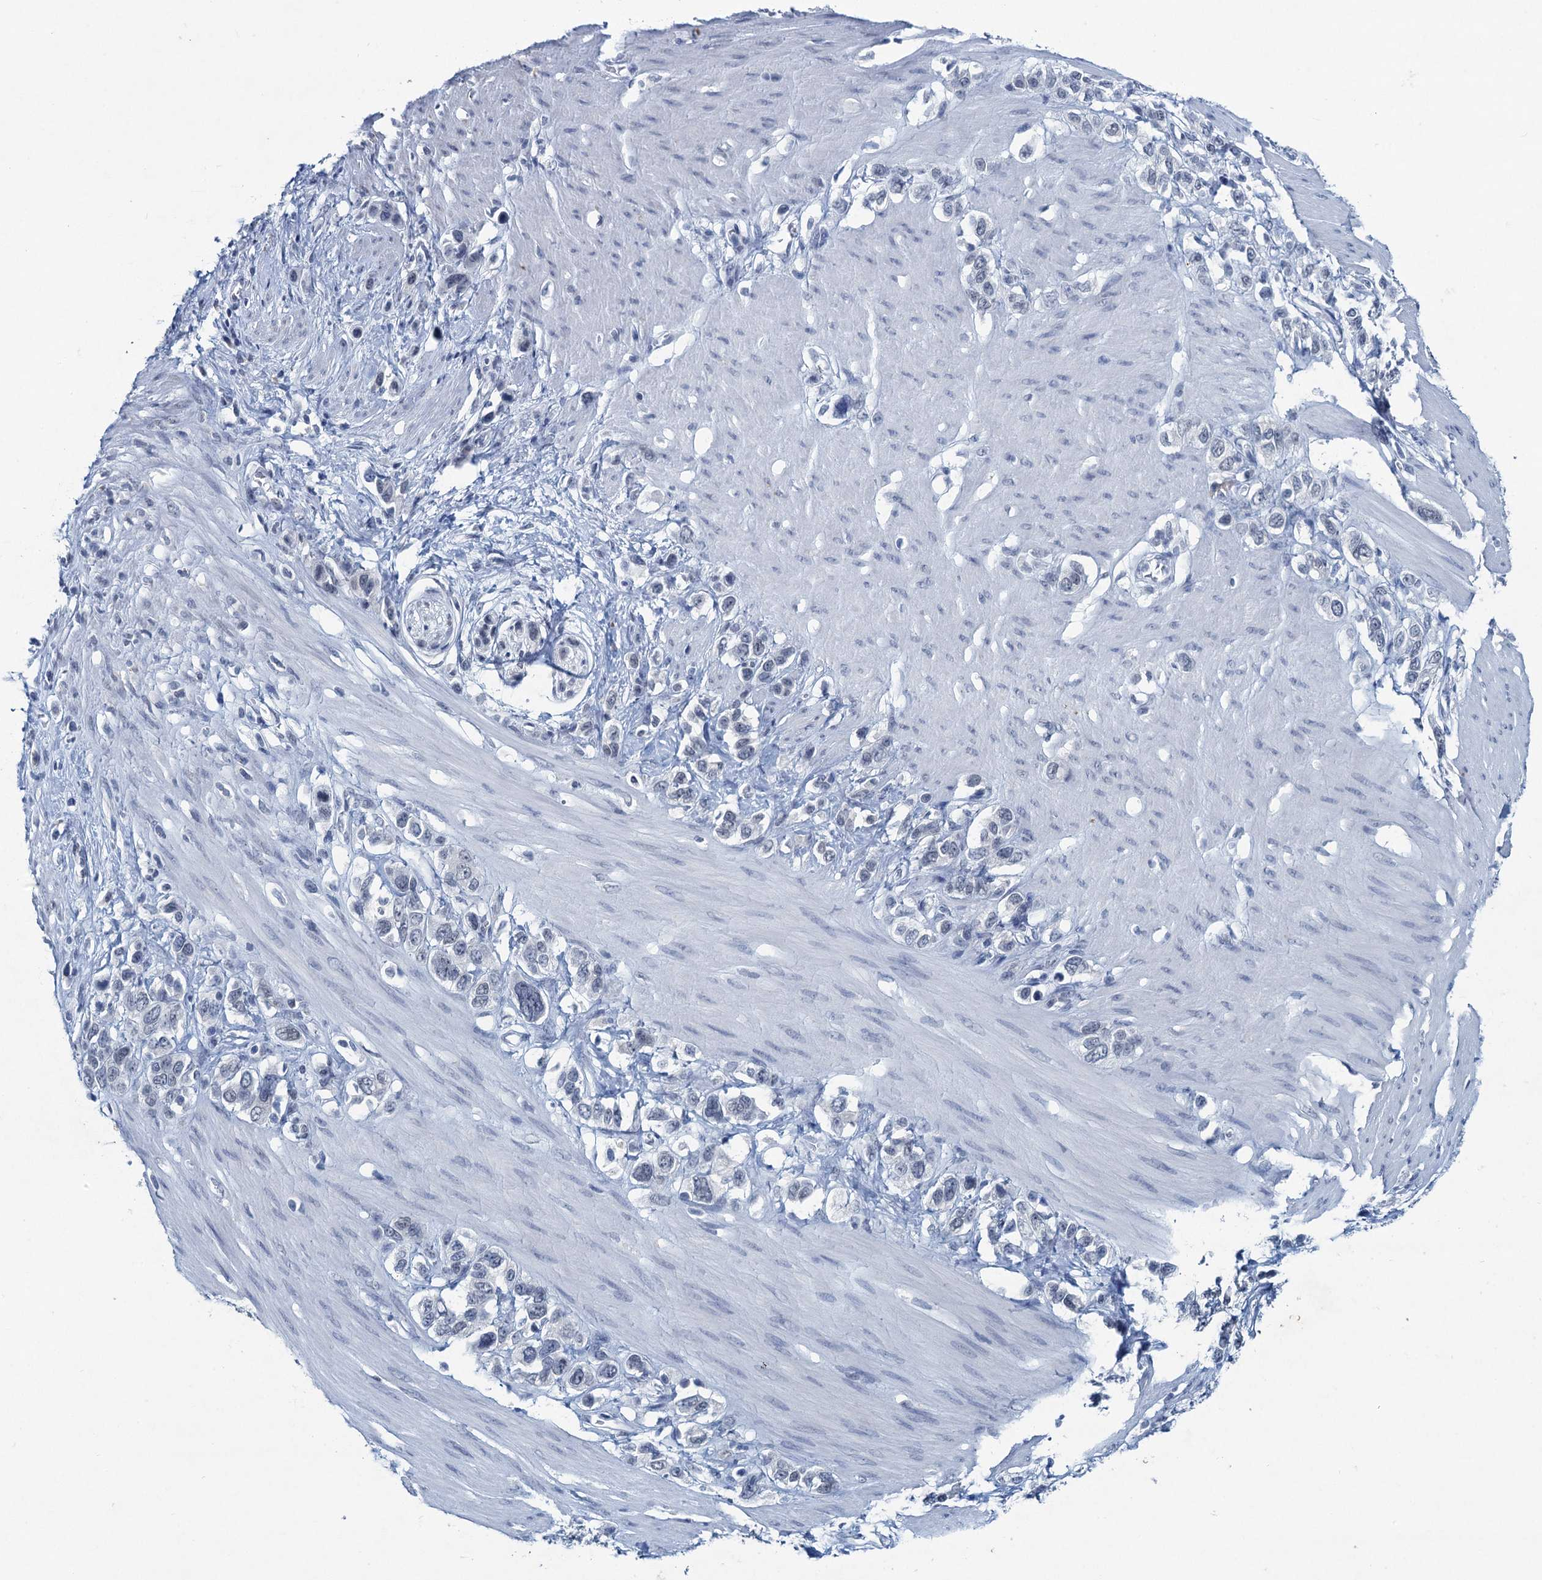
{"staining": {"intensity": "negative", "quantity": "none", "location": "none"}, "tissue": "stomach cancer", "cell_type": "Tumor cells", "image_type": "cancer", "snomed": [{"axis": "morphology", "description": "Adenocarcinoma, NOS"}, {"axis": "morphology", "description": "Adenocarcinoma, High grade"}, {"axis": "topography", "description": "Stomach, upper"}, {"axis": "topography", "description": "Stomach, lower"}], "caption": "The immunohistochemistry (IHC) histopathology image has no significant positivity in tumor cells of stomach cancer tissue.", "gene": "HAPSTR1", "patient": {"sex": "female", "age": 65}}